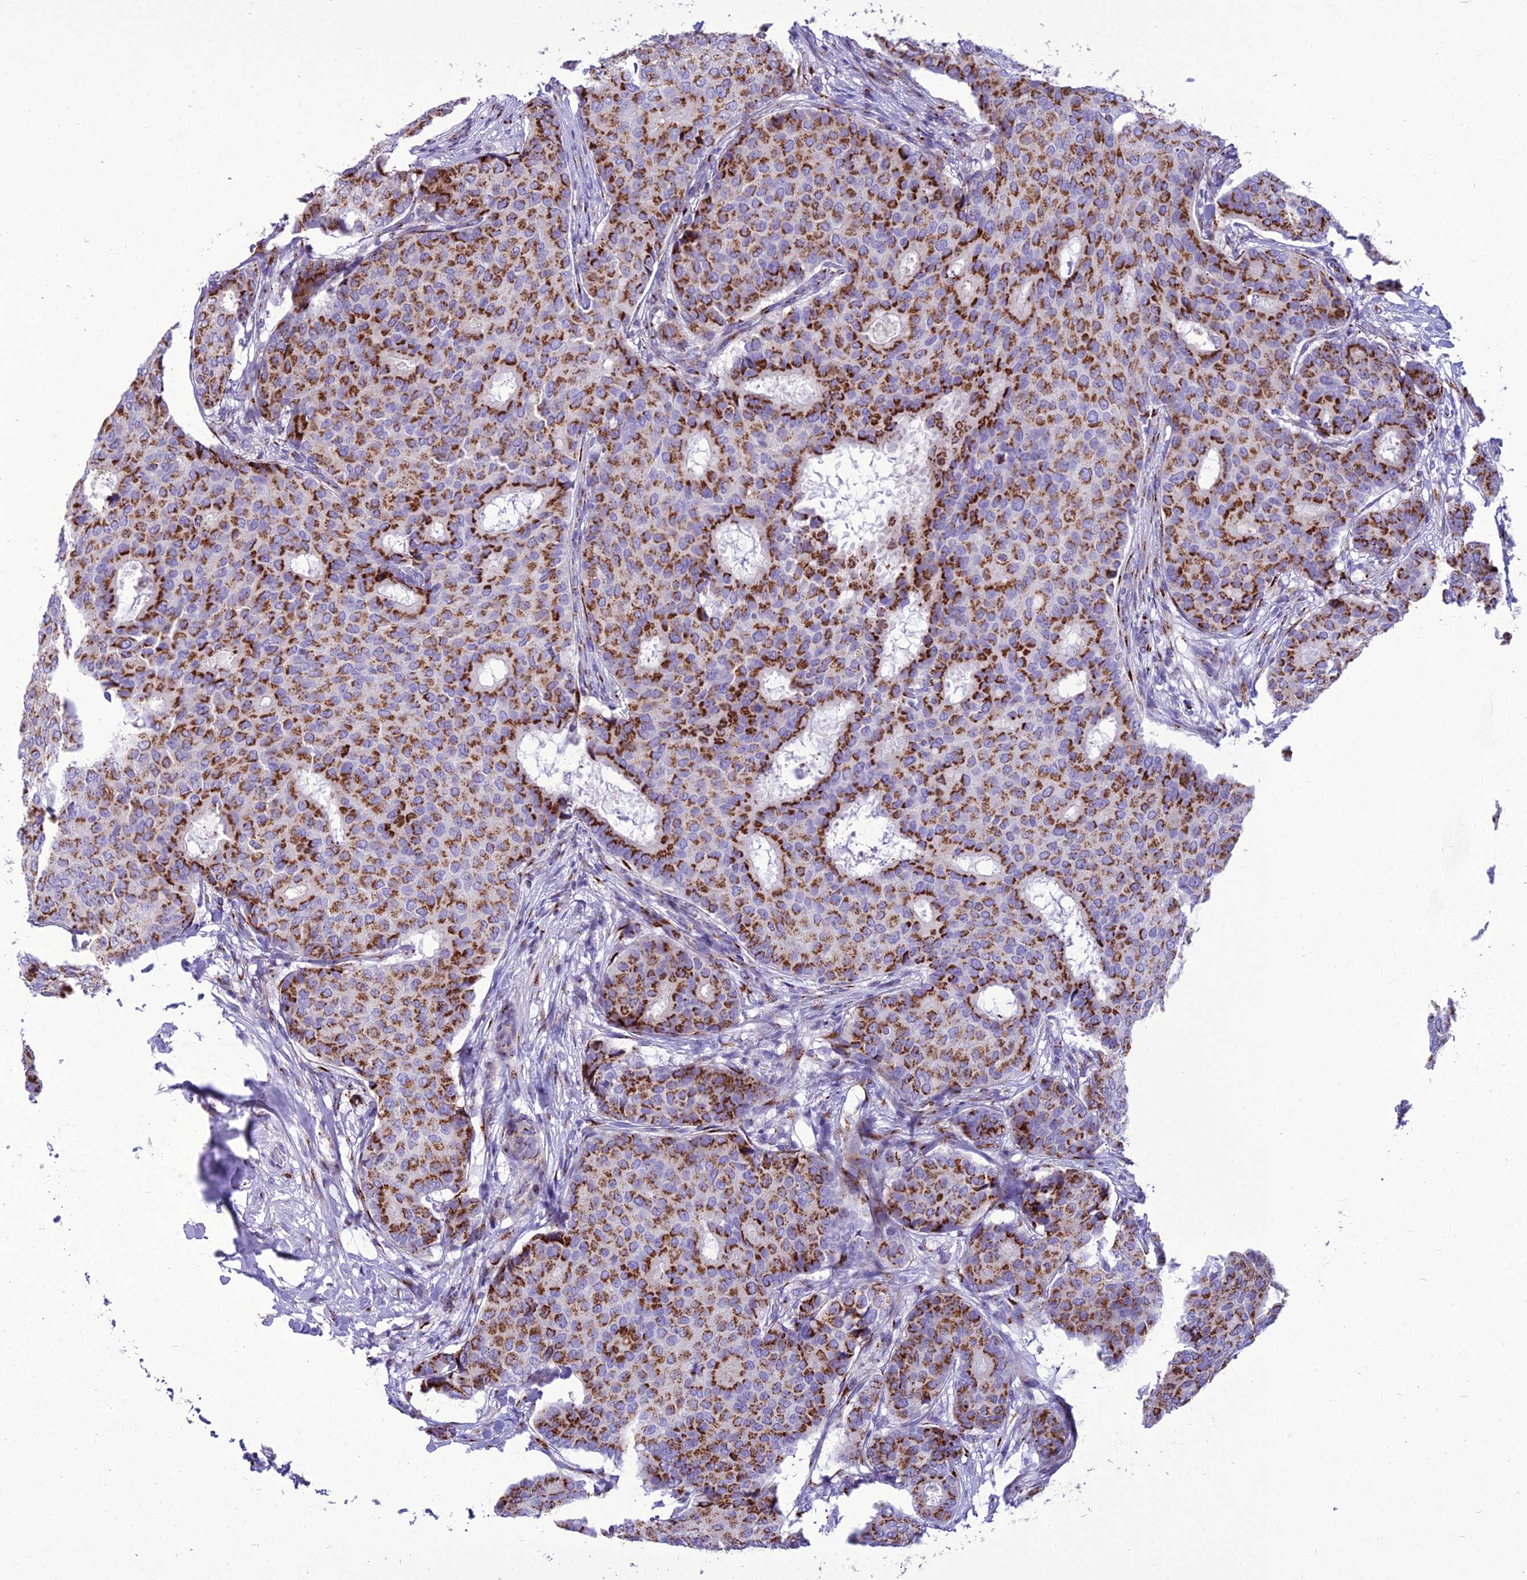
{"staining": {"intensity": "strong", "quantity": ">75%", "location": "cytoplasmic/membranous"}, "tissue": "breast cancer", "cell_type": "Tumor cells", "image_type": "cancer", "snomed": [{"axis": "morphology", "description": "Duct carcinoma"}, {"axis": "topography", "description": "Breast"}], "caption": "A micrograph of human breast invasive ductal carcinoma stained for a protein displays strong cytoplasmic/membranous brown staining in tumor cells.", "gene": "GOLM2", "patient": {"sex": "female", "age": 75}}